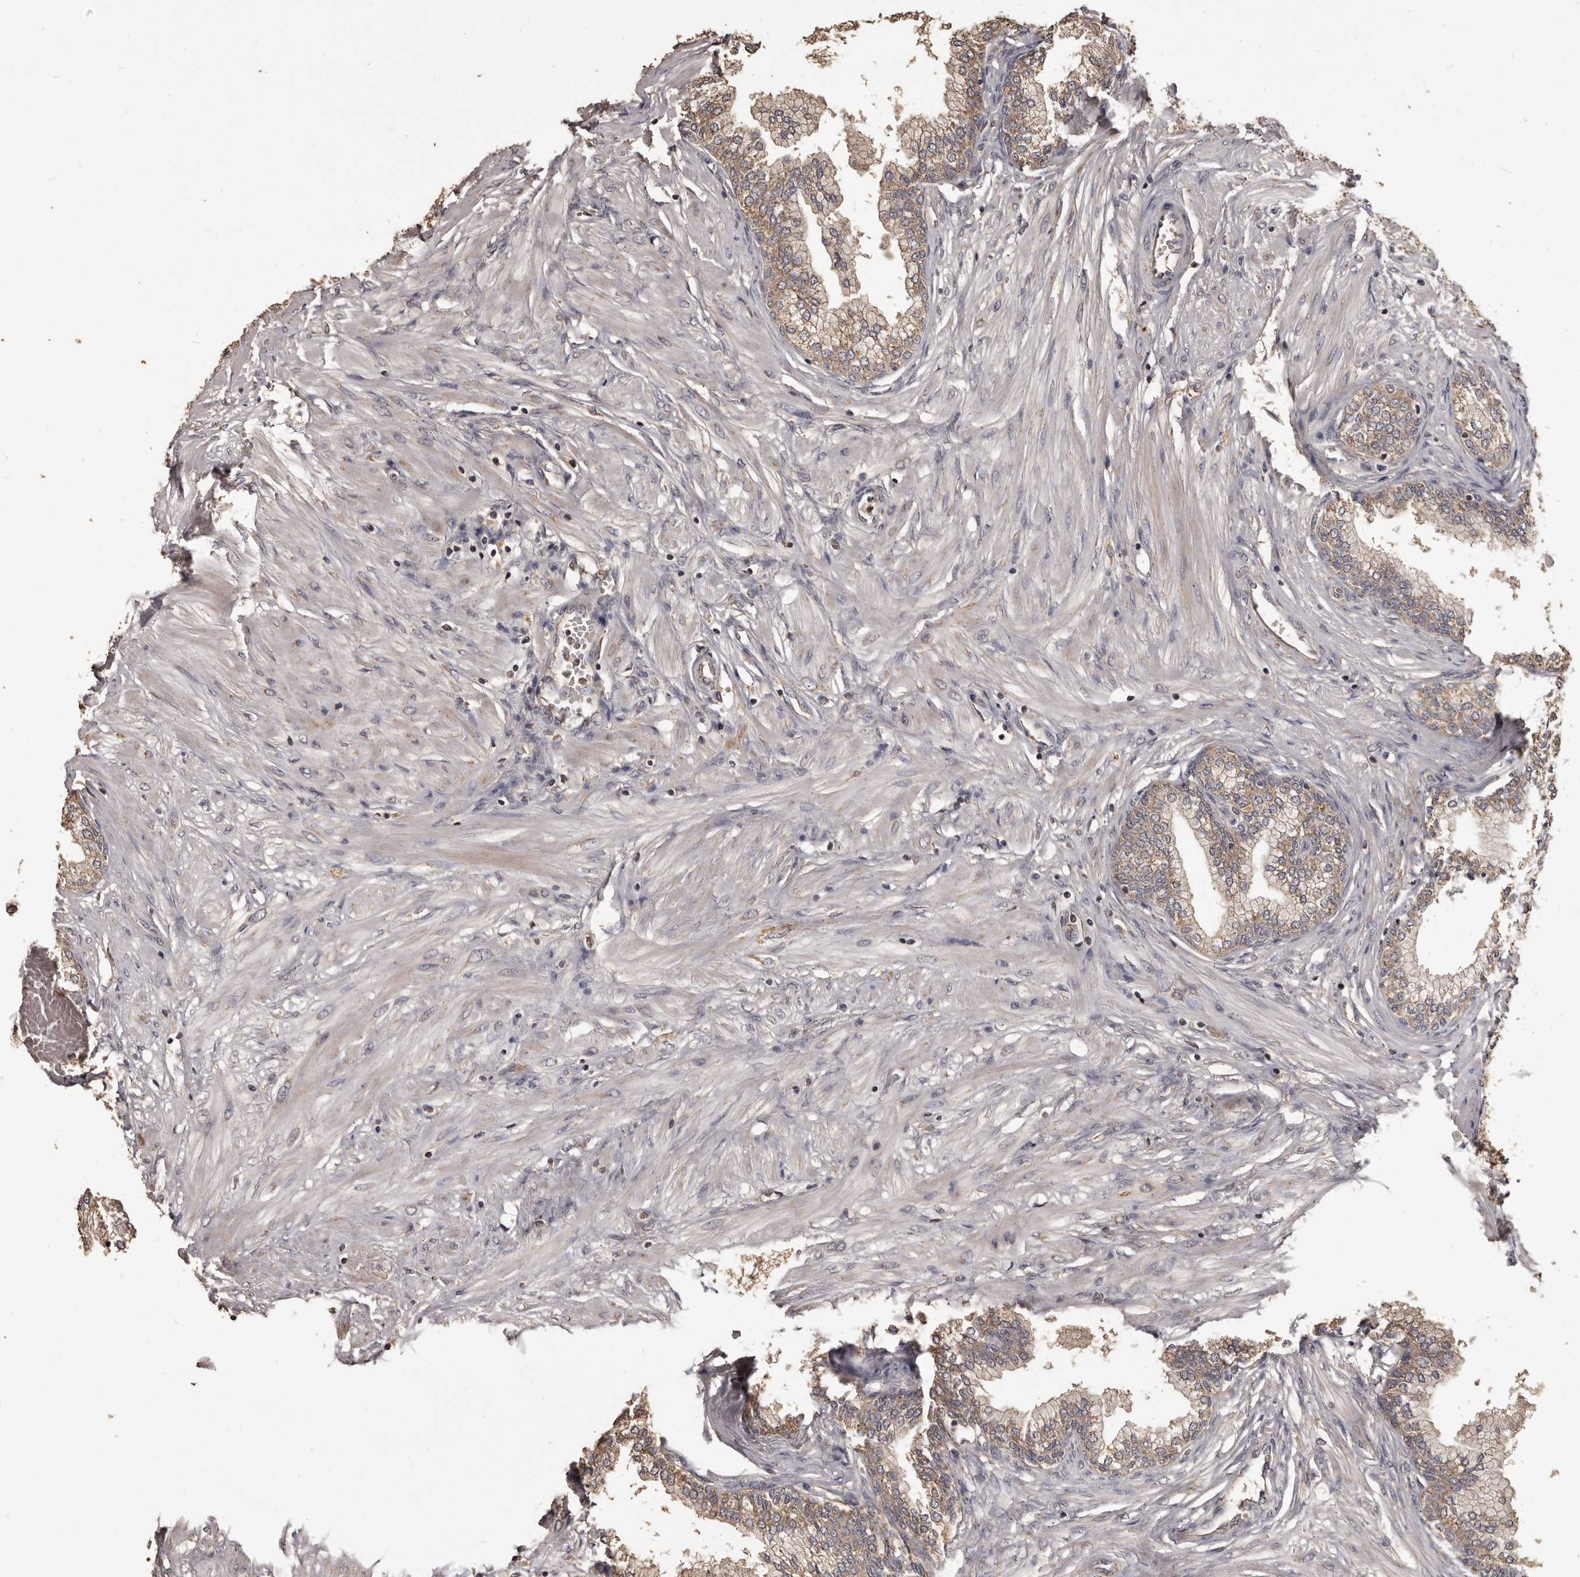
{"staining": {"intensity": "moderate", "quantity": ">75%", "location": "cytoplasmic/membranous"}, "tissue": "prostate", "cell_type": "Glandular cells", "image_type": "normal", "snomed": [{"axis": "morphology", "description": "Normal tissue, NOS"}, {"axis": "morphology", "description": "Urothelial carcinoma, Low grade"}, {"axis": "topography", "description": "Urinary bladder"}, {"axis": "topography", "description": "Prostate"}], "caption": "This is an image of immunohistochemistry staining of normal prostate, which shows moderate staining in the cytoplasmic/membranous of glandular cells.", "gene": "MGAT5", "patient": {"sex": "male", "age": 60}}